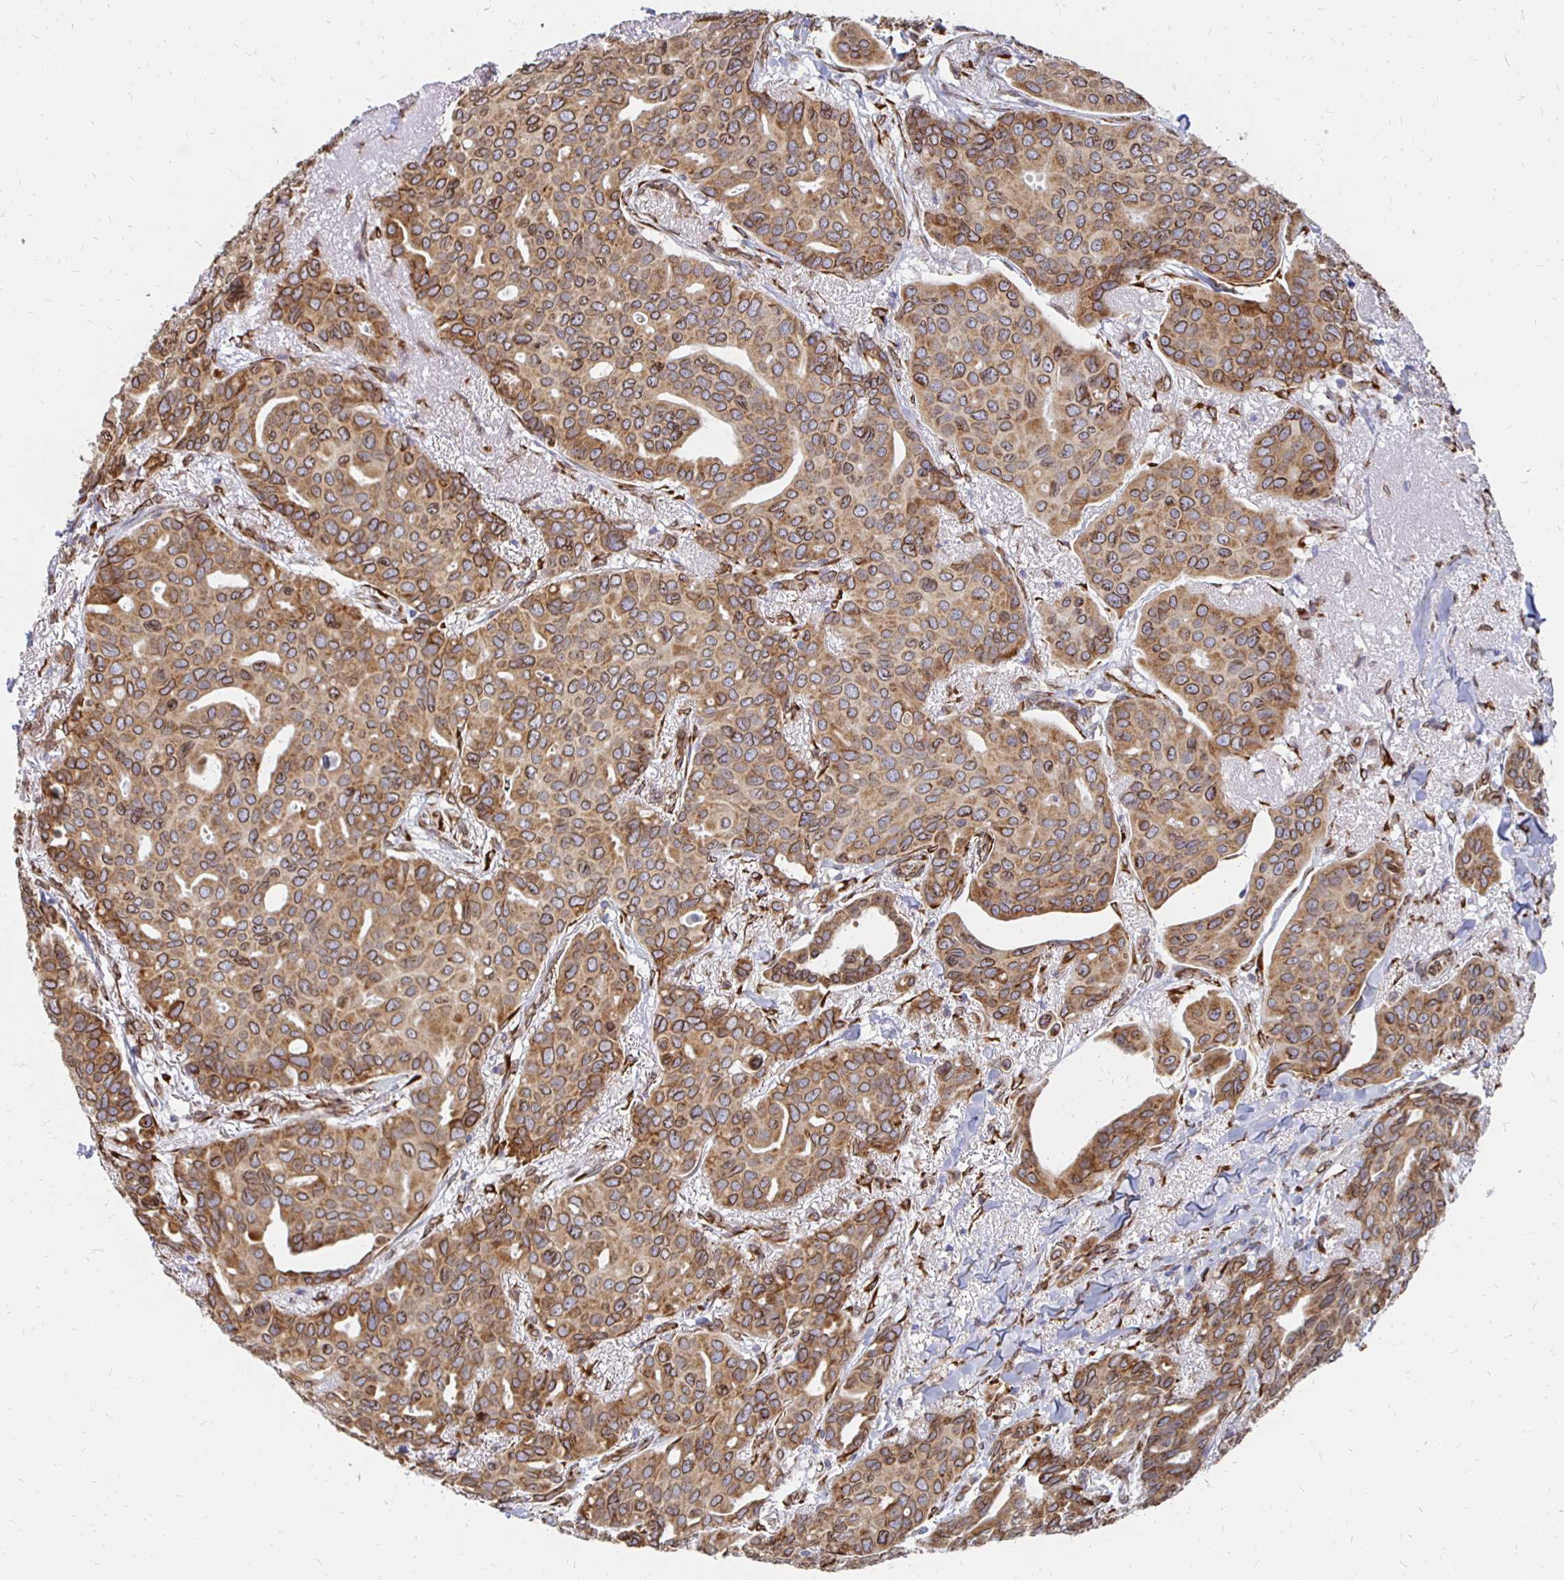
{"staining": {"intensity": "moderate", "quantity": ">75%", "location": "cytoplasmic/membranous,nuclear"}, "tissue": "breast cancer", "cell_type": "Tumor cells", "image_type": "cancer", "snomed": [{"axis": "morphology", "description": "Duct carcinoma"}, {"axis": "topography", "description": "Breast"}], "caption": "Immunohistochemical staining of infiltrating ductal carcinoma (breast) exhibits medium levels of moderate cytoplasmic/membranous and nuclear protein staining in about >75% of tumor cells. The protein of interest is shown in brown color, while the nuclei are stained blue.", "gene": "PELI3", "patient": {"sex": "female", "age": 54}}